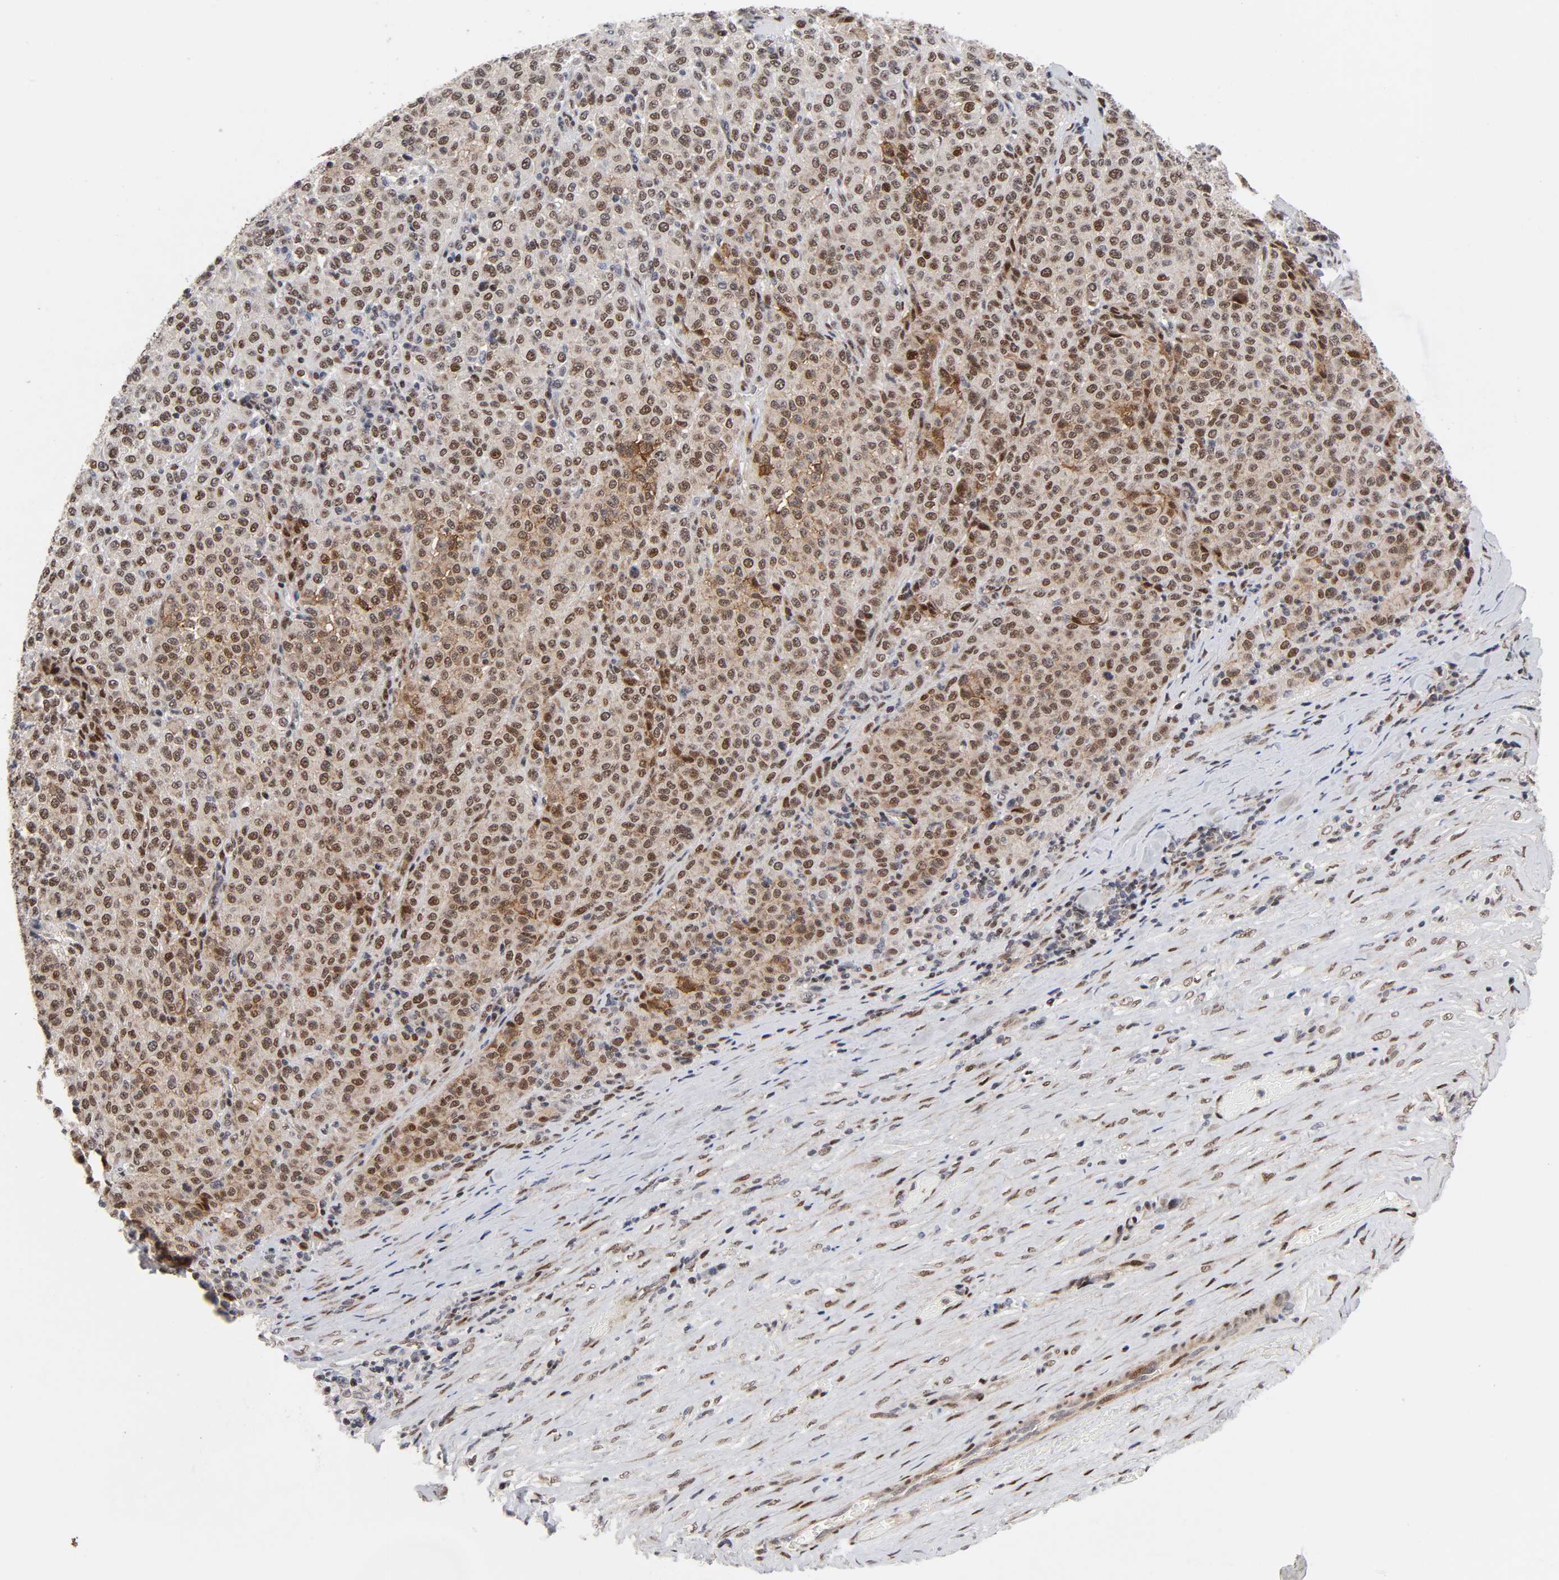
{"staining": {"intensity": "moderate", "quantity": "25%-75%", "location": "cytoplasmic/membranous,nuclear"}, "tissue": "melanoma", "cell_type": "Tumor cells", "image_type": "cancer", "snomed": [{"axis": "morphology", "description": "Malignant melanoma, Metastatic site"}, {"axis": "topography", "description": "Pancreas"}], "caption": "Brown immunohistochemical staining in human melanoma displays moderate cytoplasmic/membranous and nuclear positivity in approximately 25%-75% of tumor cells.", "gene": "STK38", "patient": {"sex": "female", "age": 30}}